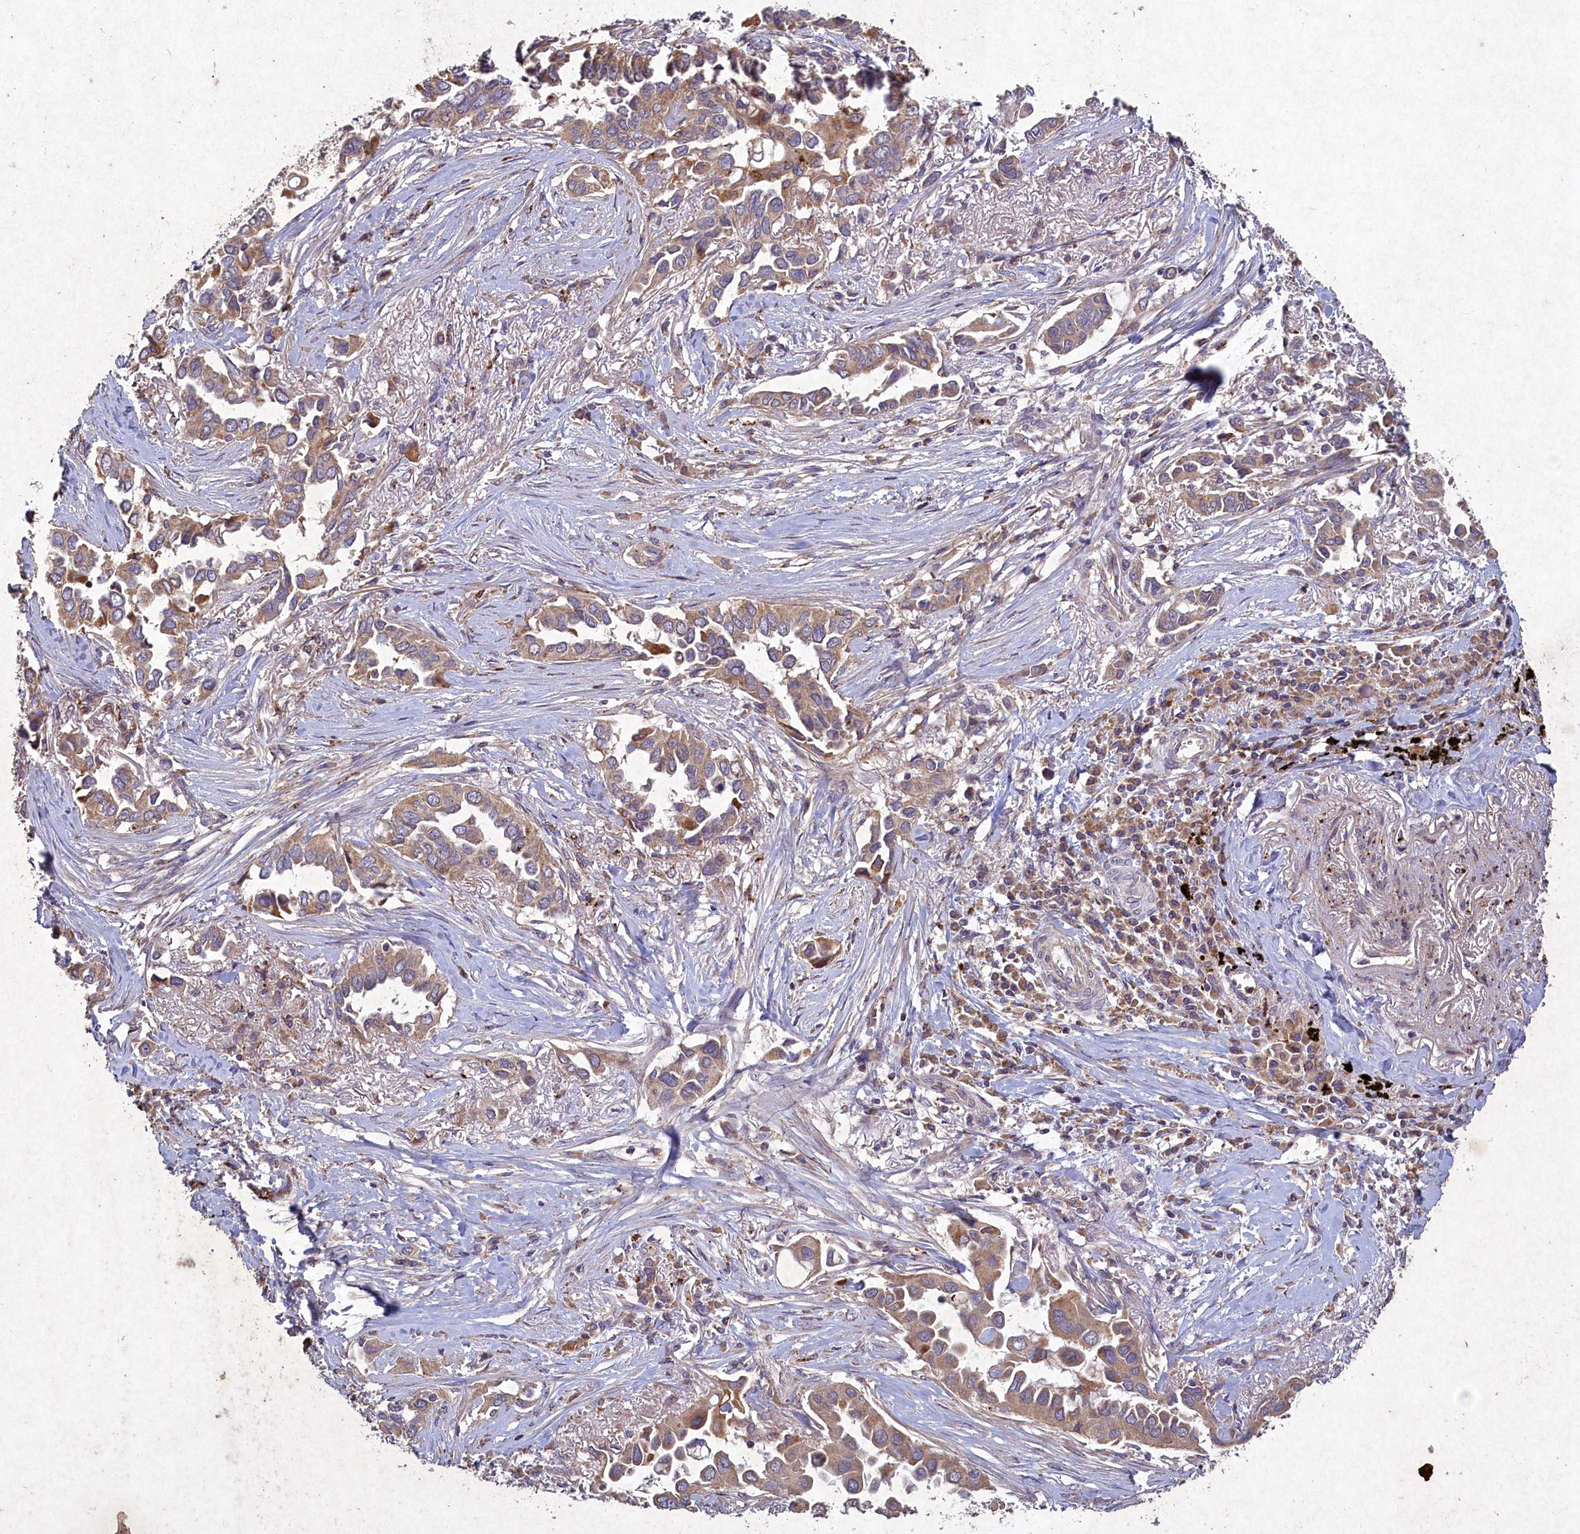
{"staining": {"intensity": "moderate", "quantity": ">75%", "location": "cytoplasmic/membranous"}, "tissue": "lung cancer", "cell_type": "Tumor cells", "image_type": "cancer", "snomed": [{"axis": "morphology", "description": "Adenocarcinoma, NOS"}, {"axis": "topography", "description": "Lung"}], "caption": "This image demonstrates lung cancer stained with IHC to label a protein in brown. The cytoplasmic/membranous of tumor cells show moderate positivity for the protein. Nuclei are counter-stained blue.", "gene": "CIAO2B", "patient": {"sex": "female", "age": 76}}